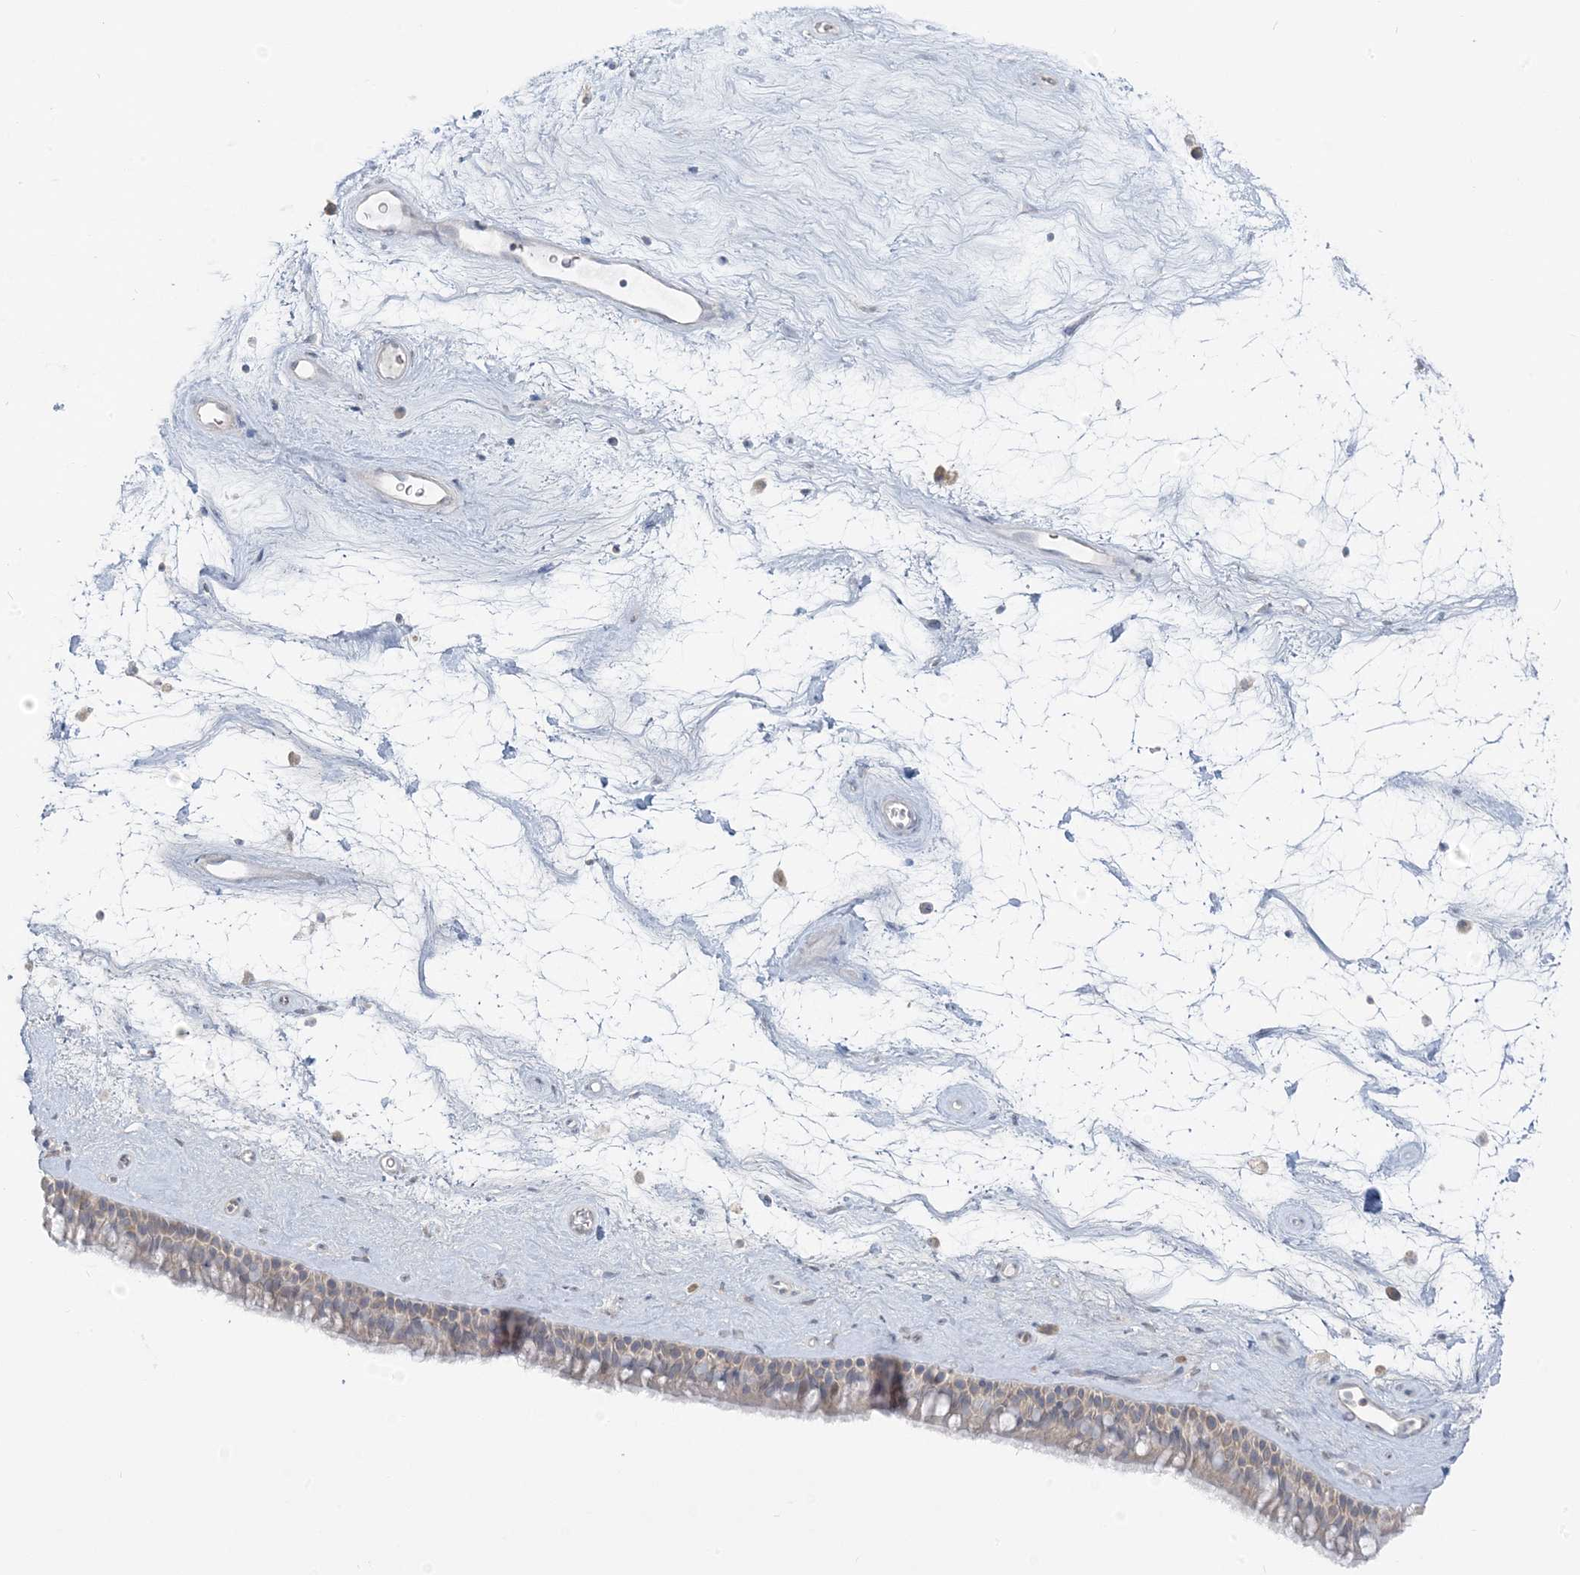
{"staining": {"intensity": "weak", "quantity": "<25%", "location": "cytoplasmic/membranous"}, "tissue": "nasopharynx", "cell_type": "Respiratory epithelial cells", "image_type": "normal", "snomed": [{"axis": "morphology", "description": "Normal tissue, NOS"}, {"axis": "topography", "description": "Nasopharynx"}], "caption": "High power microscopy micrograph of an immunohistochemistry (IHC) image of benign nasopharynx, revealing no significant staining in respiratory epithelial cells. Brightfield microscopy of immunohistochemistry stained with DAB (brown) and hematoxylin (blue), captured at high magnification.", "gene": "EEFSEC", "patient": {"sex": "male", "age": 64}}